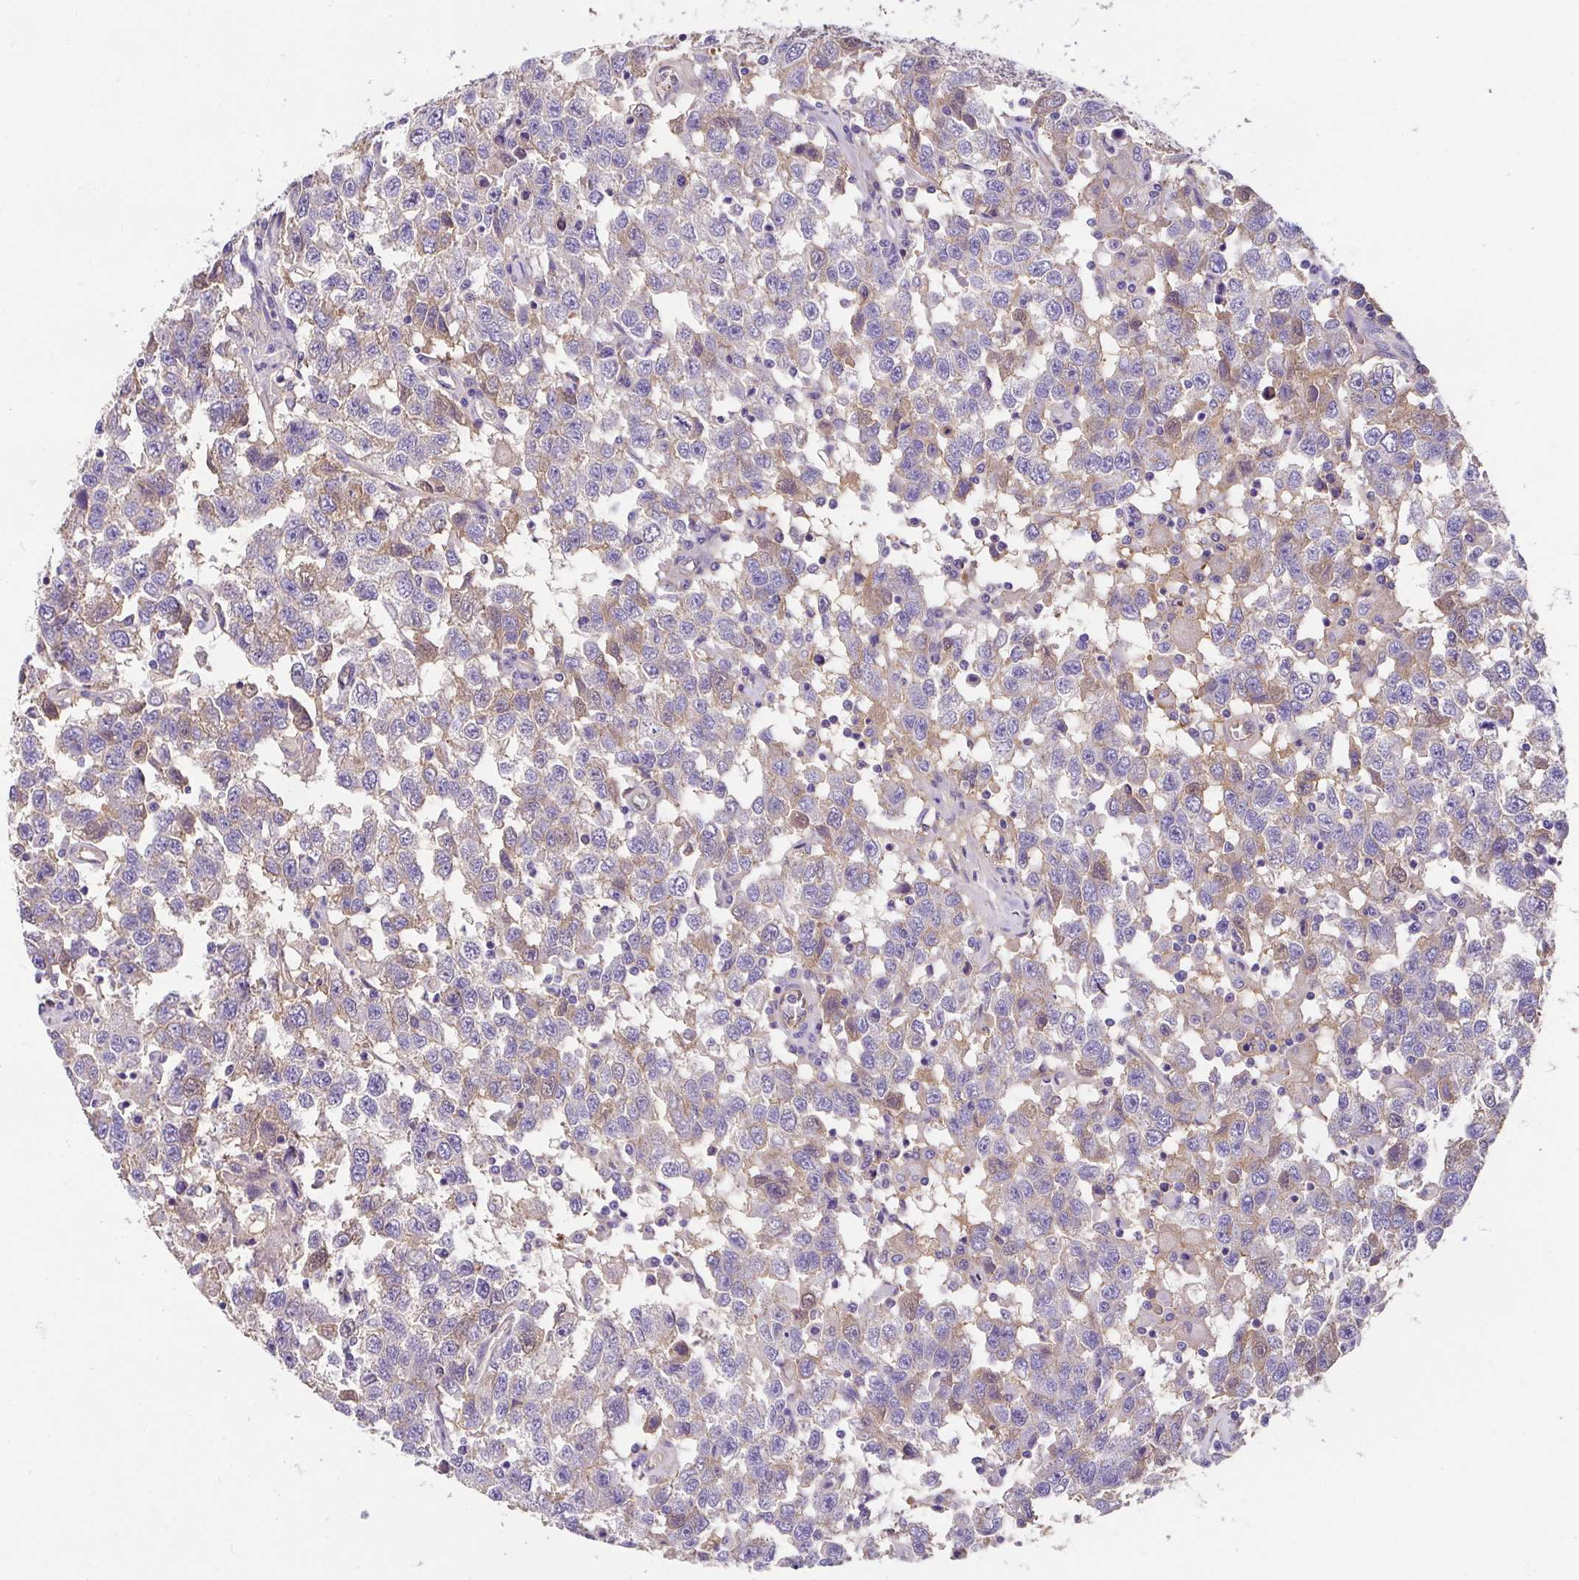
{"staining": {"intensity": "moderate", "quantity": "<25%", "location": "cytoplasmic/membranous,nuclear"}, "tissue": "testis cancer", "cell_type": "Tumor cells", "image_type": "cancer", "snomed": [{"axis": "morphology", "description": "Seminoma, NOS"}, {"axis": "topography", "description": "Testis"}], "caption": "DAB immunohistochemical staining of testis cancer (seminoma) reveals moderate cytoplasmic/membranous and nuclear protein expression in approximately <25% of tumor cells. The protein of interest is stained brown, and the nuclei are stained in blue (DAB IHC with brightfield microscopy, high magnification).", "gene": "ZNF813", "patient": {"sex": "male", "age": 41}}